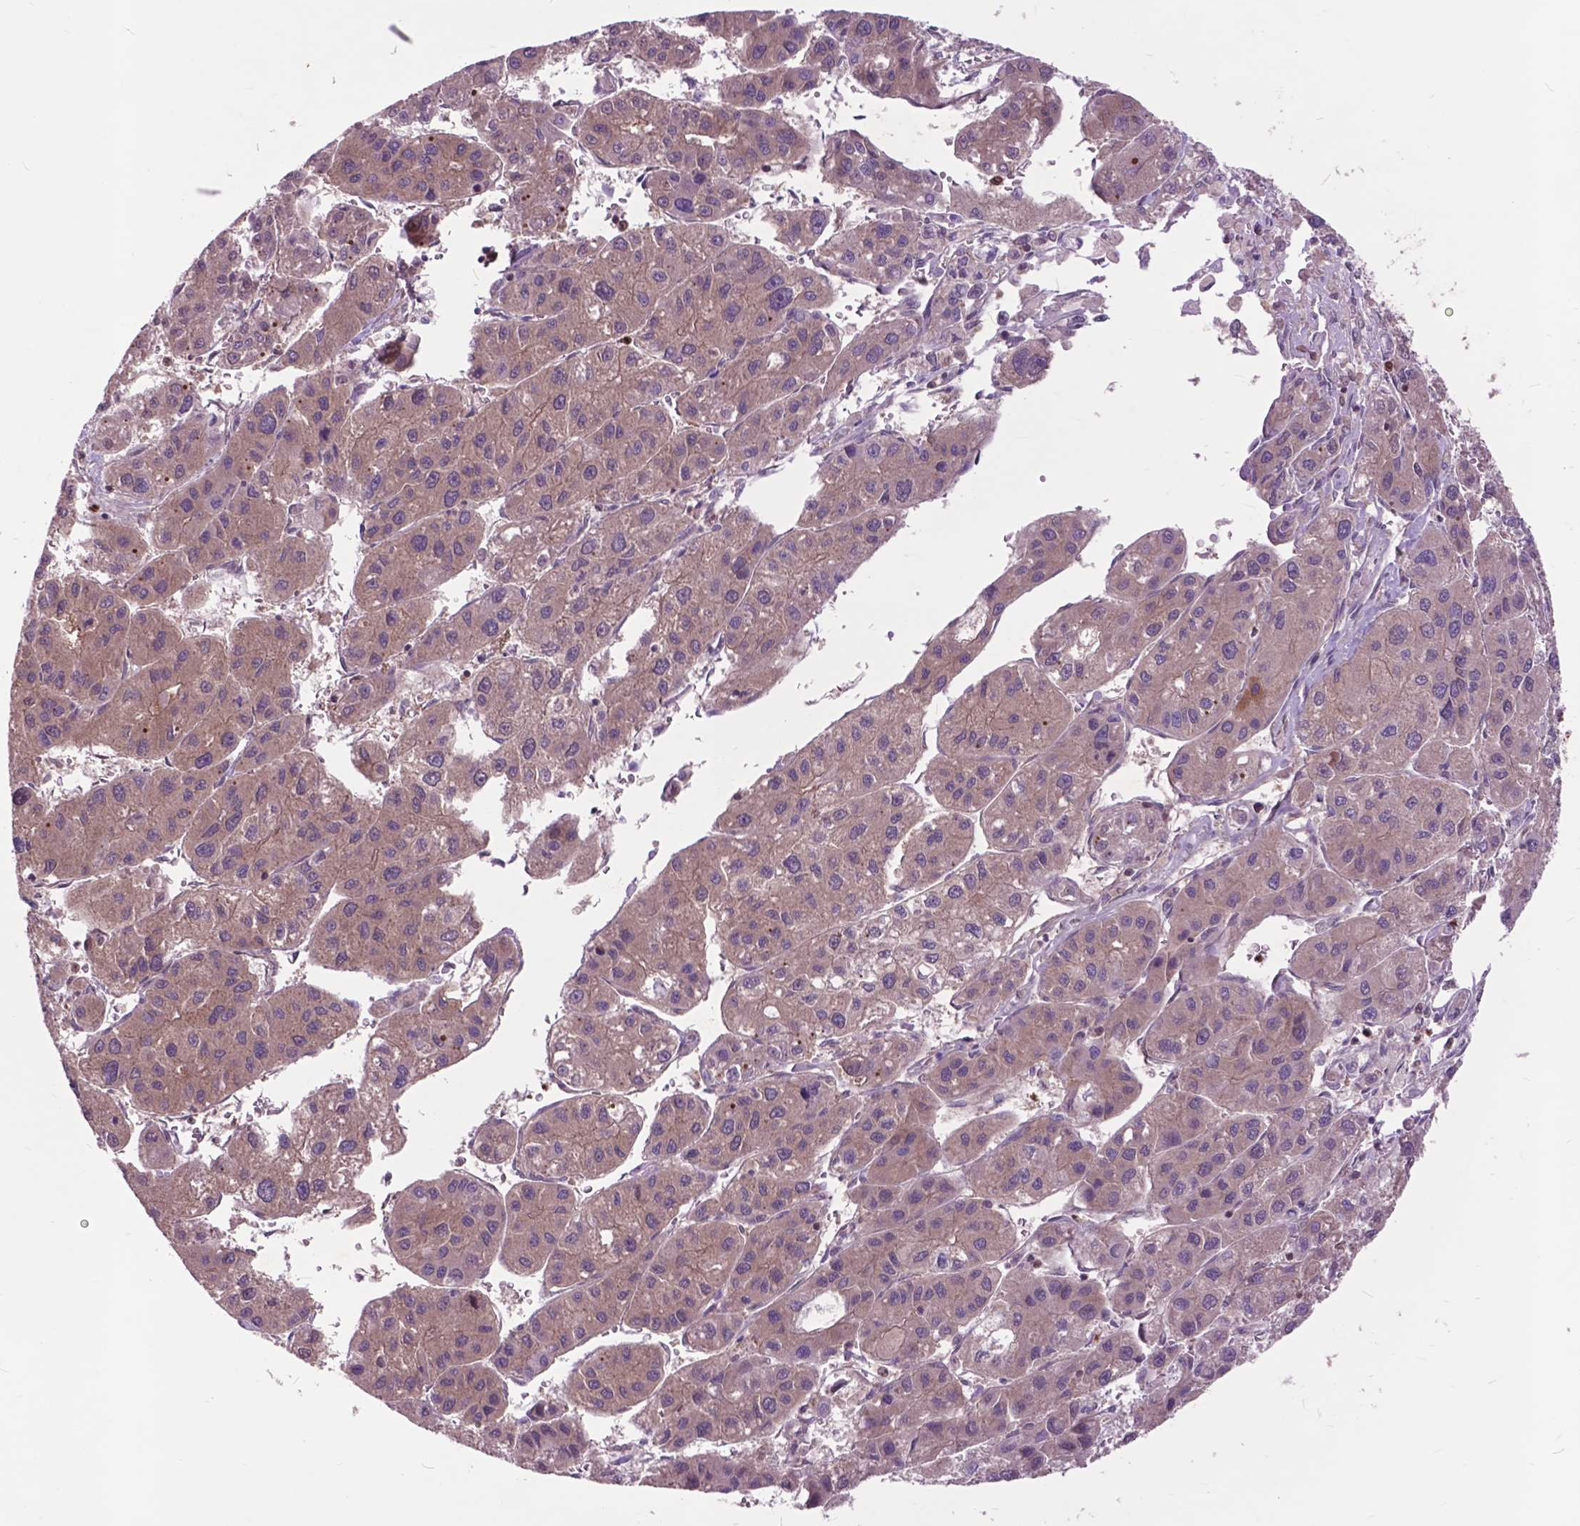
{"staining": {"intensity": "weak", "quantity": ">75%", "location": "cytoplasmic/membranous"}, "tissue": "liver cancer", "cell_type": "Tumor cells", "image_type": "cancer", "snomed": [{"axis": "morphology", "description": "Carcinoma, Hepatocellular, NOS"}, {"axis": "topography", "description": "Liver"}], "caption": "Human hepatocellular carcinoma (liver) stained for a protein (brown) demonstrates weak cytoplasmic/membranous positive expression in approximately >75% of tumor cells.", "gene": "ARAF", "patient": {"sex": "male", "age": 73}}